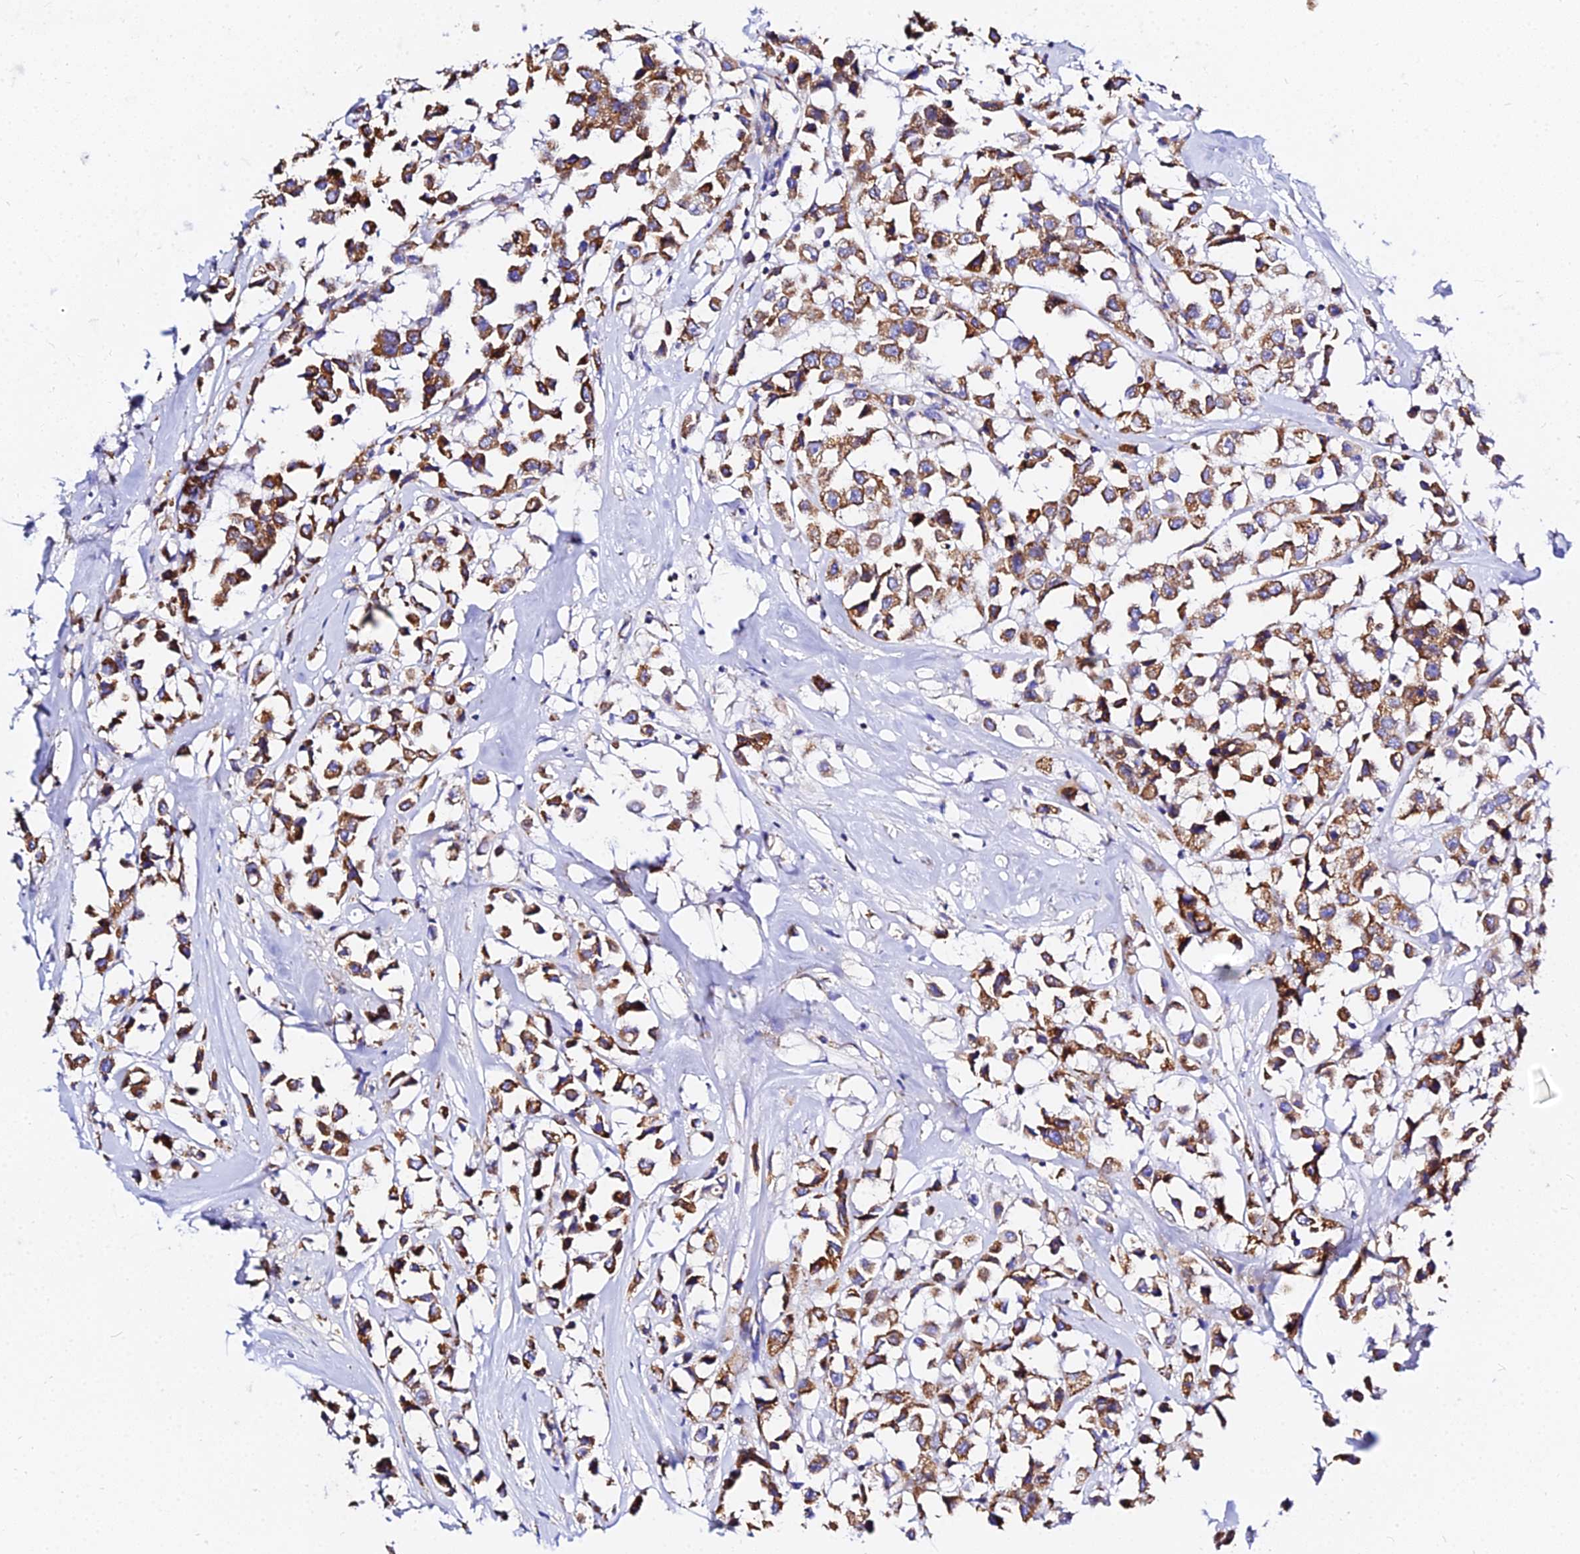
{"staining": {"intensity": "moderate", "quantity": ">75%", "location": "cytoplasmic/membranous"}, "tissue": "breast cancer", "cell_type": "Tumor cells", "image_type": "cancer", "snomed": [{"axis": "morphology", "description": "Duct carcinoma"}, {"axis": "topography", "description": "Breast"}], "caption": "Human infiltrating ductal carcinoma (breast) stained for a protein (brown) shows moderate cytoplasmic/membranous positive staining in approximately >75% of tumor cells.", "gene": "ZNF573", "patient": {"sex": "female", "age": 61}}